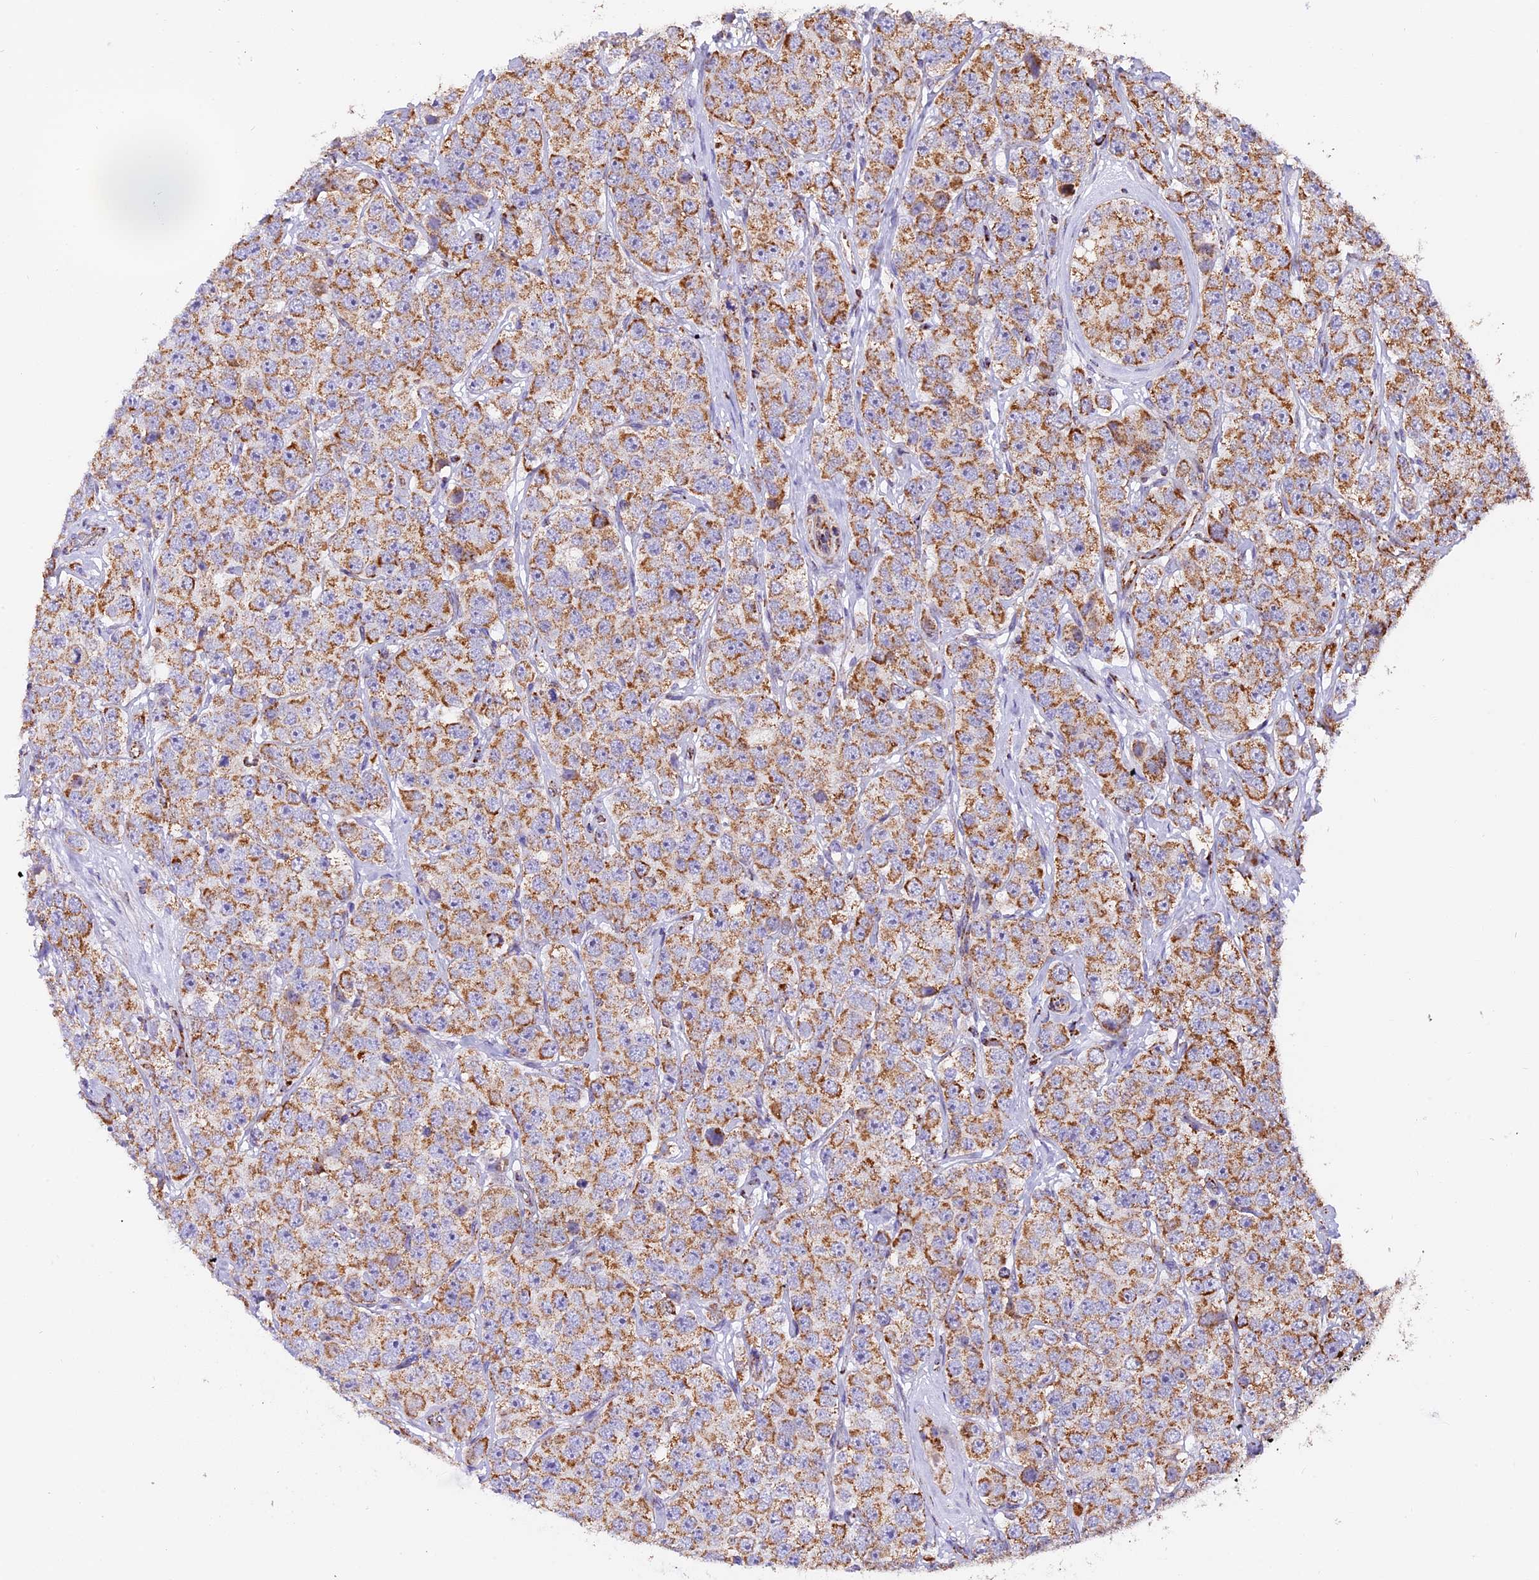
{"staining": {"intensity": "moderate", "quantity": ">75%", "location": "cytoplasmic/membranous"}, "tissue": "testis cancer", "cell_type": "Tumor cells", "image_type": "cancer", "snomed": [{"axis": "morphology", "description": "Seminoma, NOS"}, {"axis": "topography", "description": "Testis"}], "caption": "Protein expression analysis of testis cancer shows moderate cytoplasmic/membranous positivity in approximately >75% of tumor cells. (IHC, brightfield microscopy, high magnification).", "gene": "NDUFA8", "patient": {"sex": "male", "age": 28}}